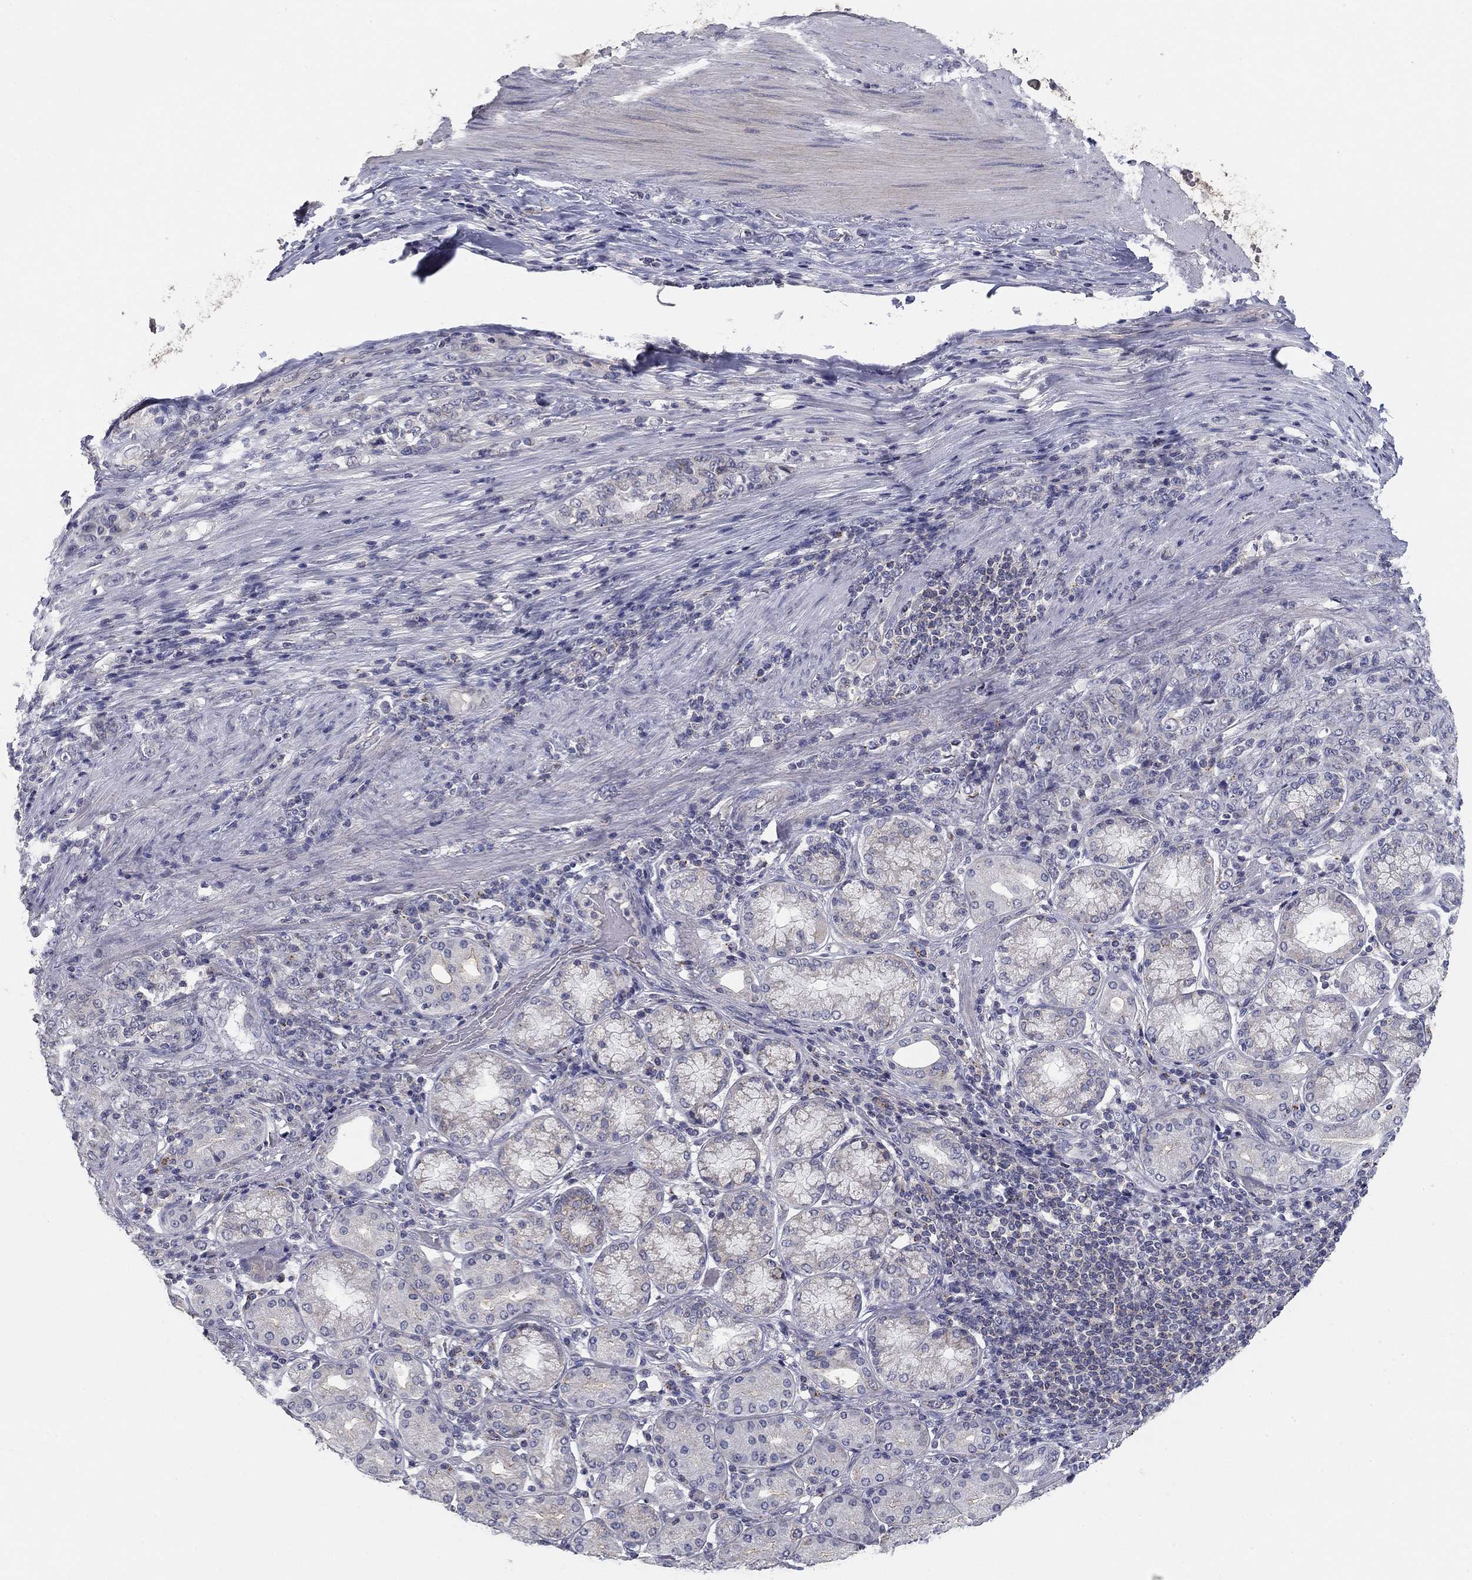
{"staining": {"intensity": "negative", "quantity": "none", "location": "none"}, "tissue": "stomach cancer", "cell_type": "Tumor cells", "image_type": "cancer", "snomed": [{"axis": "morphology", "description": "Normal tissue, NOS"}, {"axis": "morphology", "description": "Adenocarcinoma, NOS"}, {"axis": "topography", "description": "Stomach"}], "caption": "Immunohistochemistry image of human stomach cancer stained for a protein (brown), which exhibits no positivity in tumor cells. Brightfield microscopy of immunohistochemistry (IHC) stained with DAB (3,3'-diaminobenzidine) (brown) and hematoxylin (blue), captured at high magnification.", "gene": "SEPTIN3", "patient": {"sex": "female", "age": 79}}